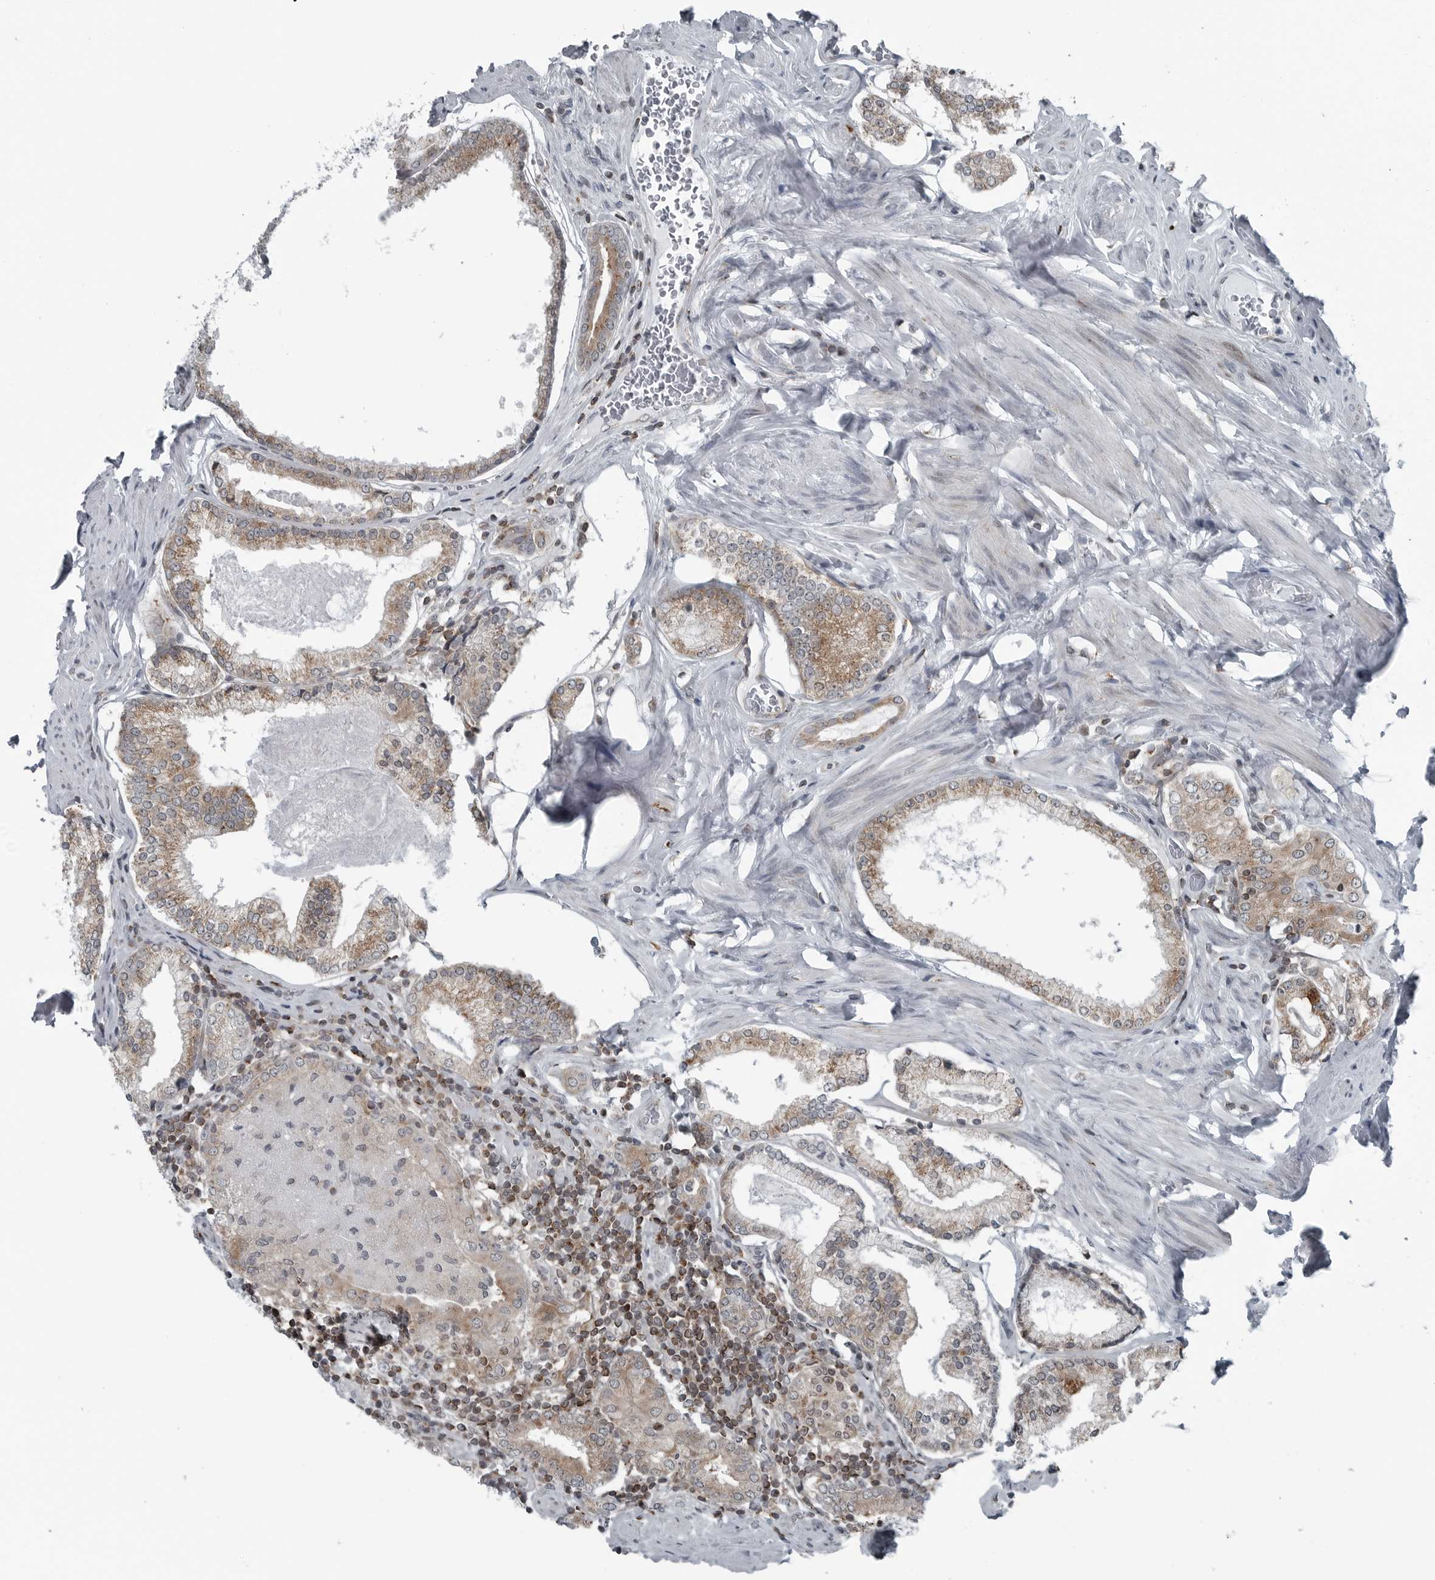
{"staining": {"intensity": "weak", "quantity": ">75%", "location": "cytoplasmic/membranous"}, "tissue": "prostate cancer", "cell_type": "Tumor cells", "image_type": "cancer", "snomed": [{"axis": "morphology", "description": "Adenocarcinoma, Low grade"}, {"axis": "topography", "description": "Prostate"}], "caption": "High-magnification brightfield microscopy of prostate cancer (low-grade adenocarcinoma) stained with DAB (3,3'-diaminobenzidine) (brown) and counterstained with hematoxylin (blue). tumor cells exhibit weak cytoplasmic/membranous expression is seen in approximately>75% of cells.", "gene": "GAK", "patient": {"sex": "male", "age": 71}}